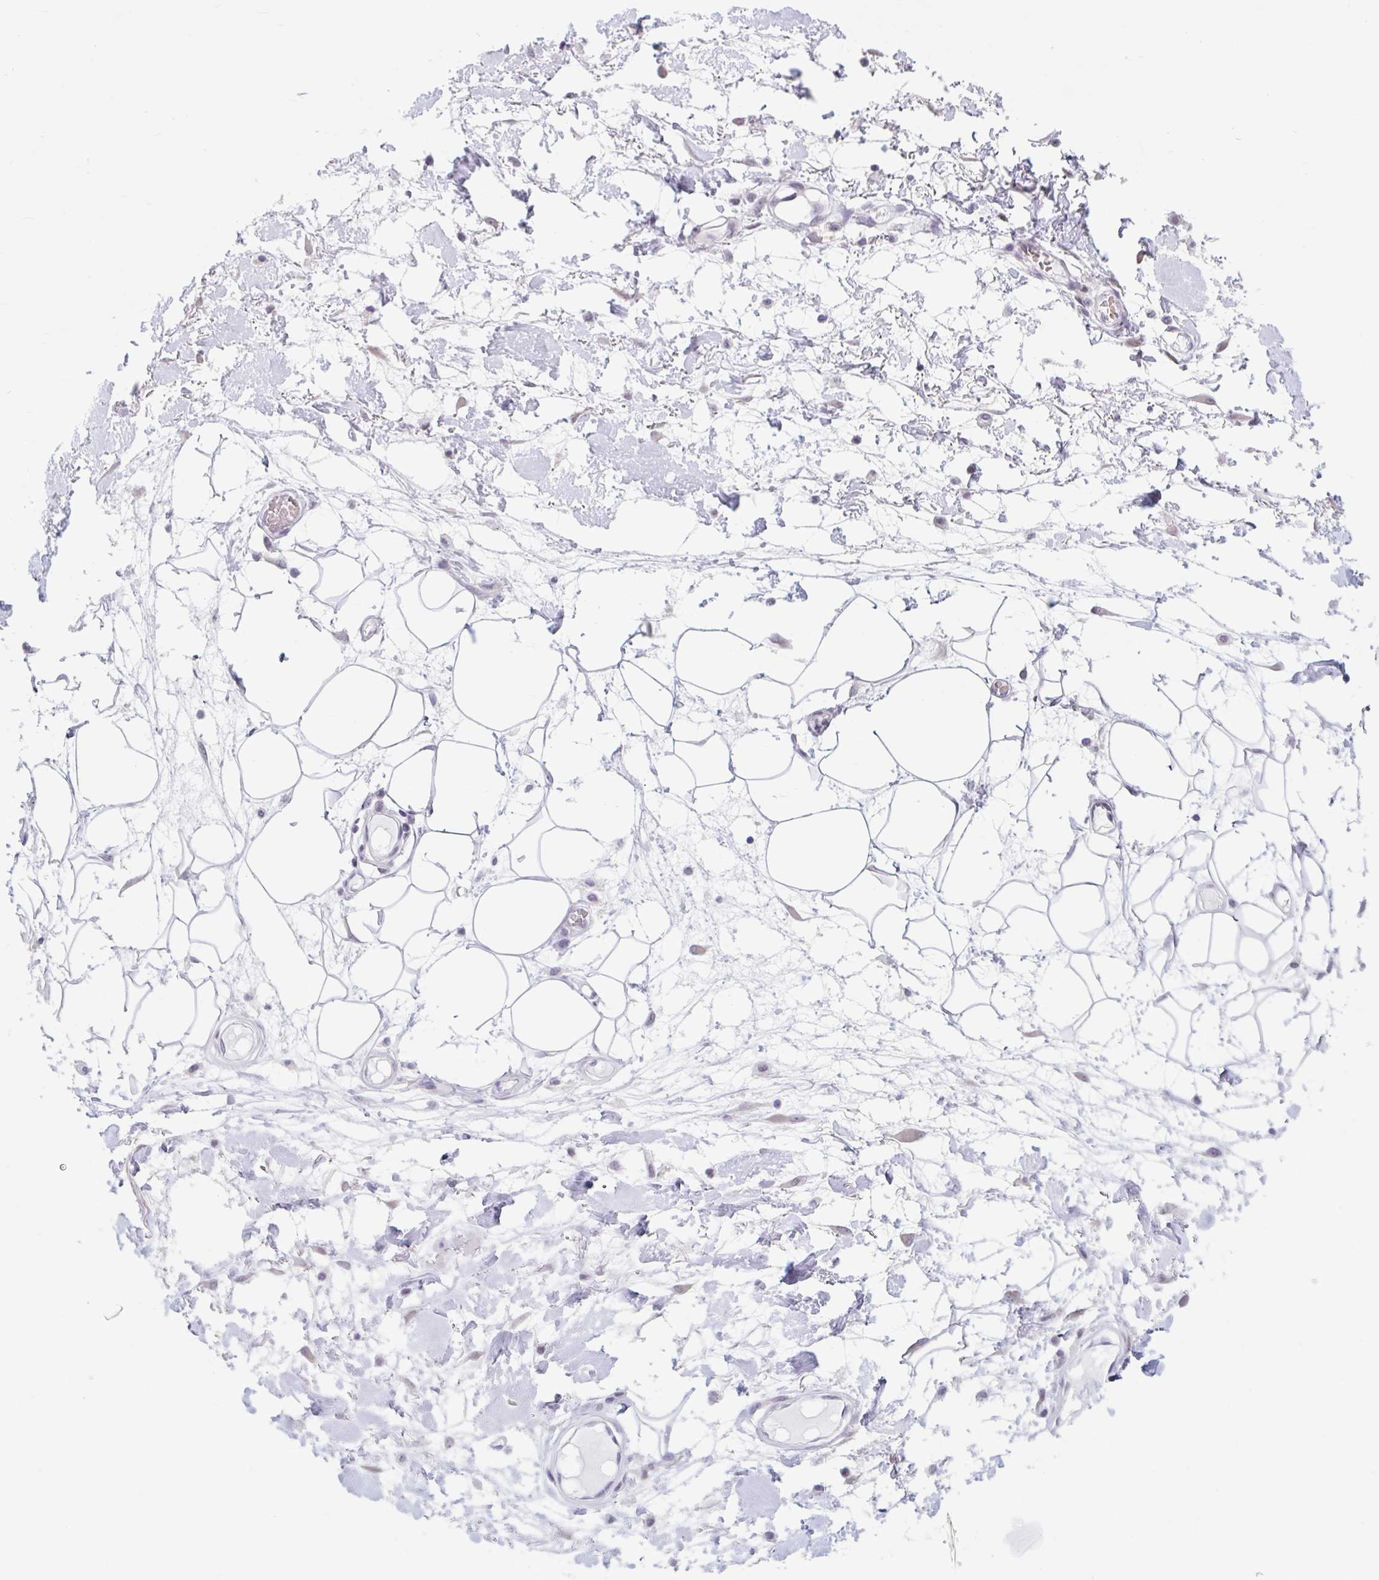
{"staining": {"intensity": "negative", "quantity": "none", "location": "none"}, "tissue": "adipose tissue", "cell_type": "Adipocytes", "image_type": "normal", "snomed": [{"axis": "morphology", "description": "Normal tissue, NOS"}, {"axis": "topography", "description": "Vulva"}, {"axis": "topography", "description": "Peripheral nerve tissue"}], "caption": "Adipocytes are negative for brown protein staining in unremarkable adipose tissue. The staining is performed using DAB (3,3'-diaminobenzidine) brown chromogen with nuclei counter-stained in using hematoxylin.", "gene": "SRSF10", "patient": {"sex": "female", "age": 68}}